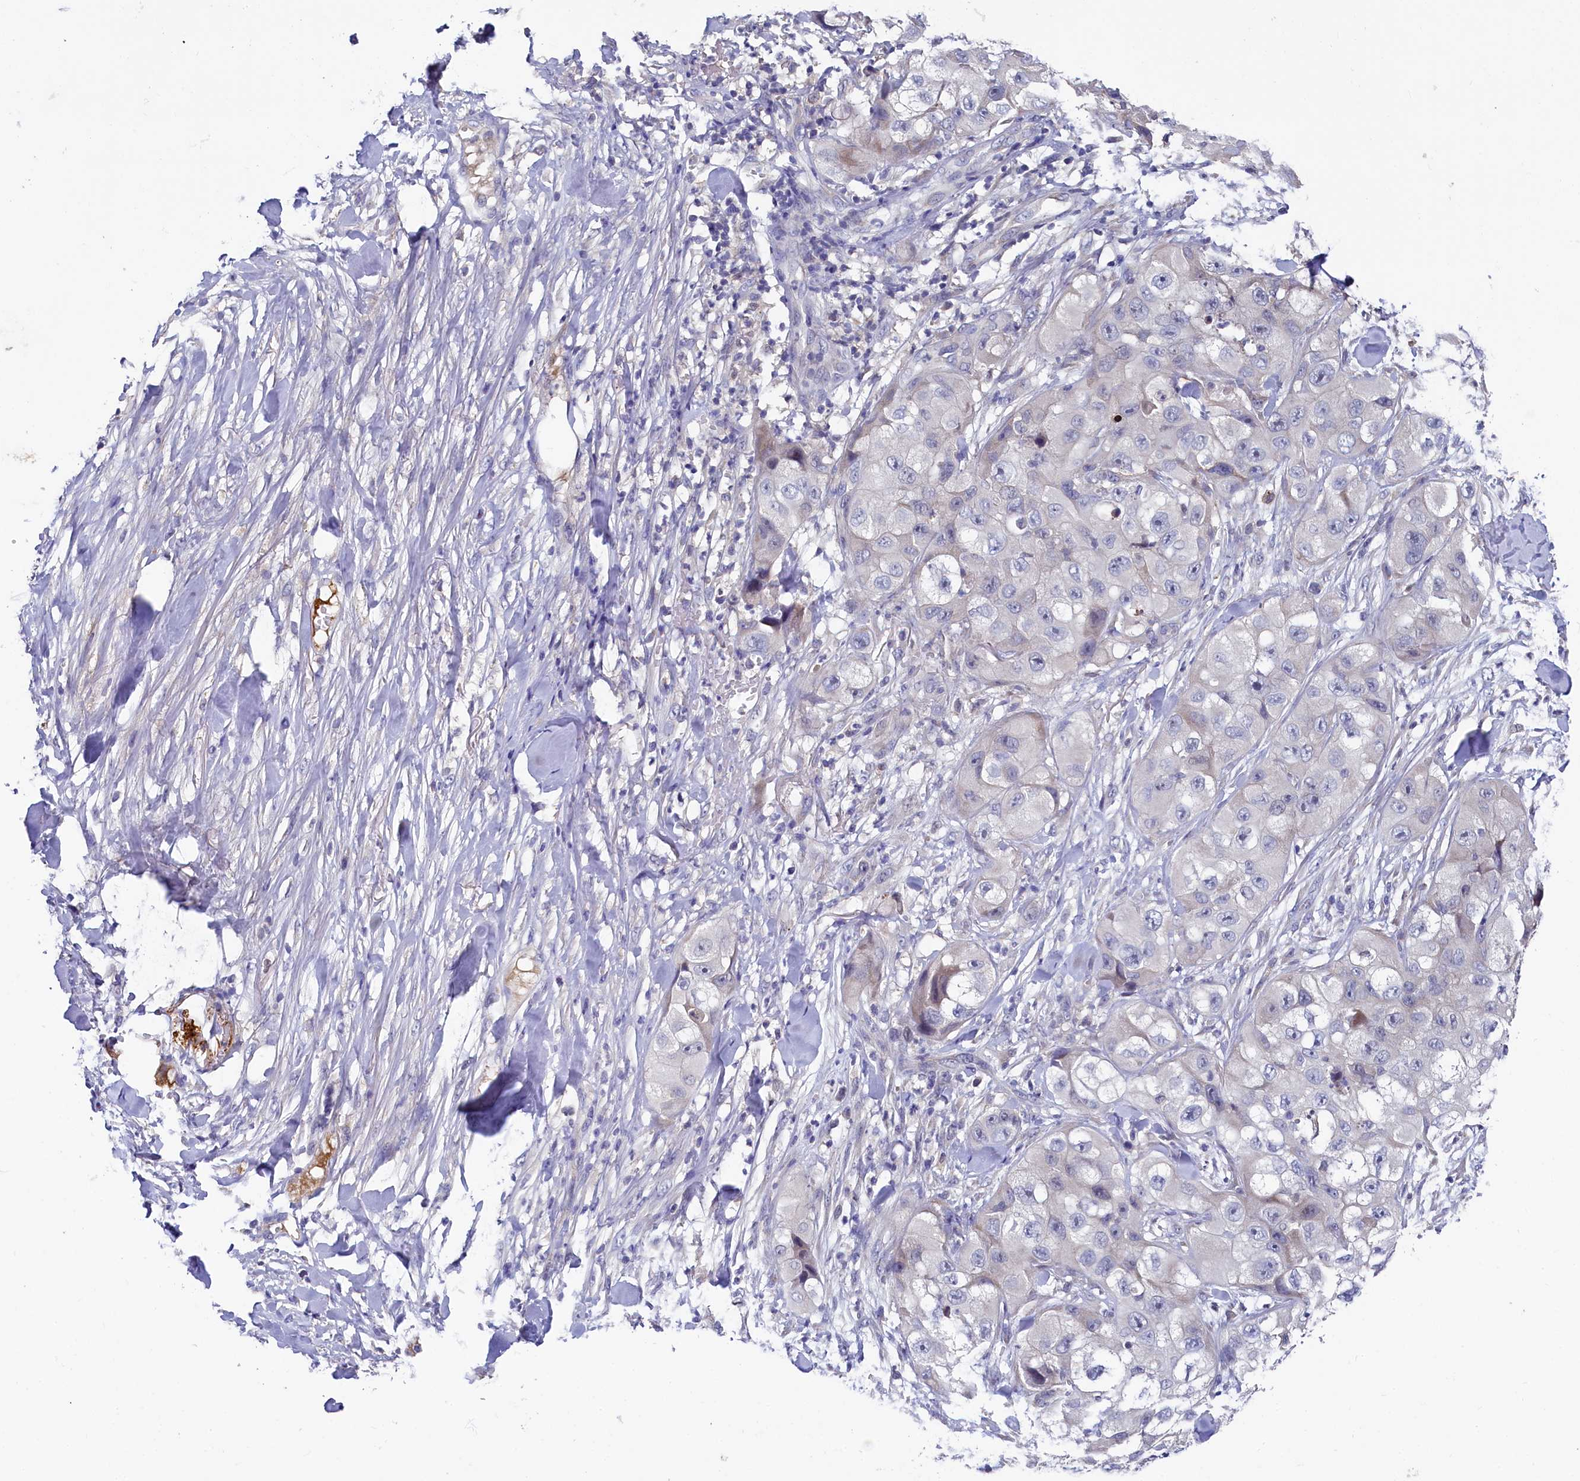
{"staining": {"intensity": "negative", "quantity": "none", "location": "none"}, "tissue": "skin cancer", "cell_type": "Tumor cells", "image_type": "cancer", "snomed": [{"axis": "morphology", "description": "Squamous cell carcinoma, NOS"}, {"axis": "topography", "description": "Skin"}, {"axis": "topography", "description": "Subcutis"}], "caption": "Immunohistochemistry image of skin squamous cell carcinoma stained for a protein (brown), which displays no staining in tumor cells.", "gene": "SPINK9", "patient": {"sex": "male", "age": 73}}